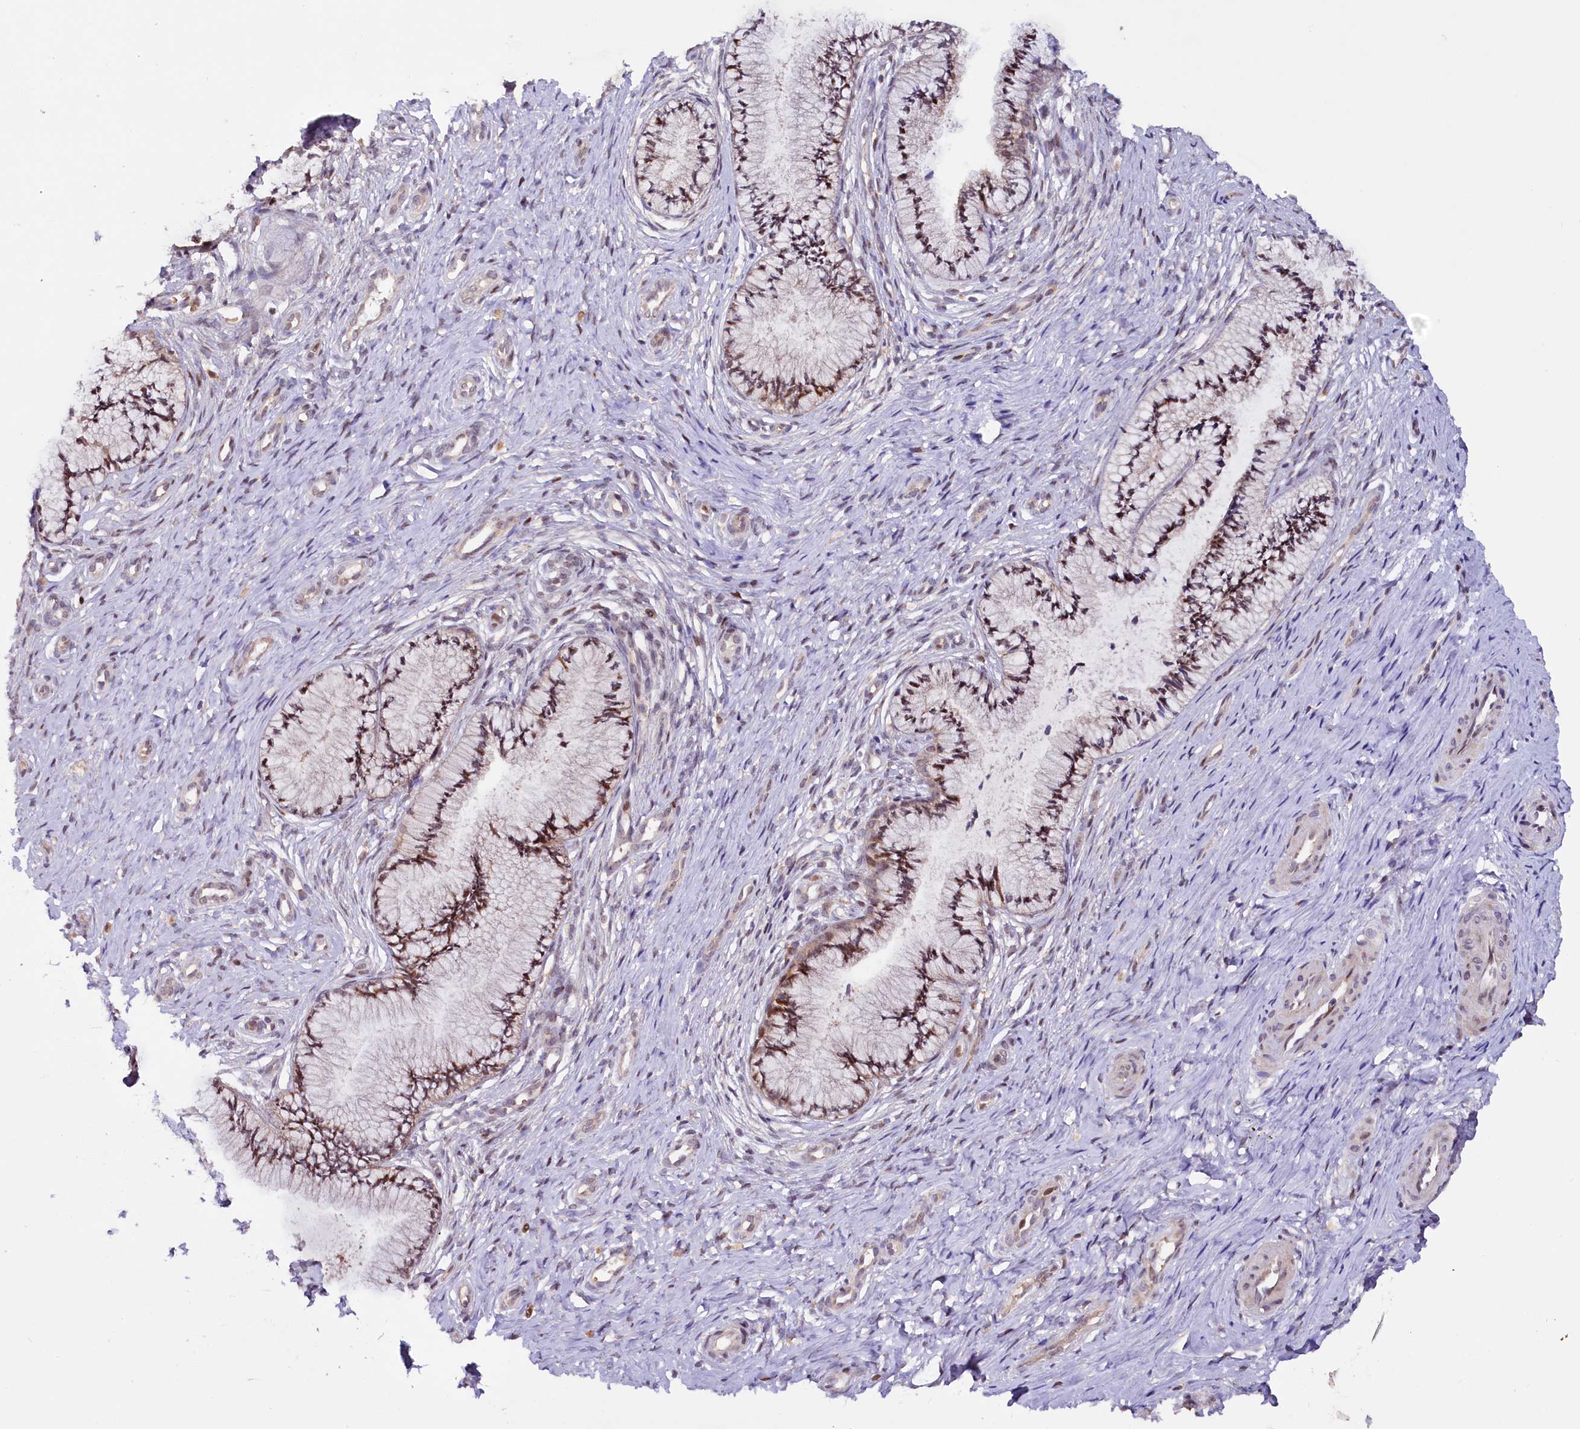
{"staining": {"intensity": "moderate", "quantity": ">75%", "location": "nuclear"}, "tissue": "cervix", "cell_type": "Glandular cells", "image_type": "normal", "snomed": [{"axis": "morphology", "description": "Normal tissue, NOS"}, {"axis": "topography", "description": "Cervix"}], "caption": "Protein expression analysis of benign human cervix reveals moderate nuclear positivity in about >75% of glandular cells. The protein of interest is shown in brown color, while the nuclei are stained blue.", "gene": "N4BP2L1", "patient": {"sex": "female", "age": 36}}